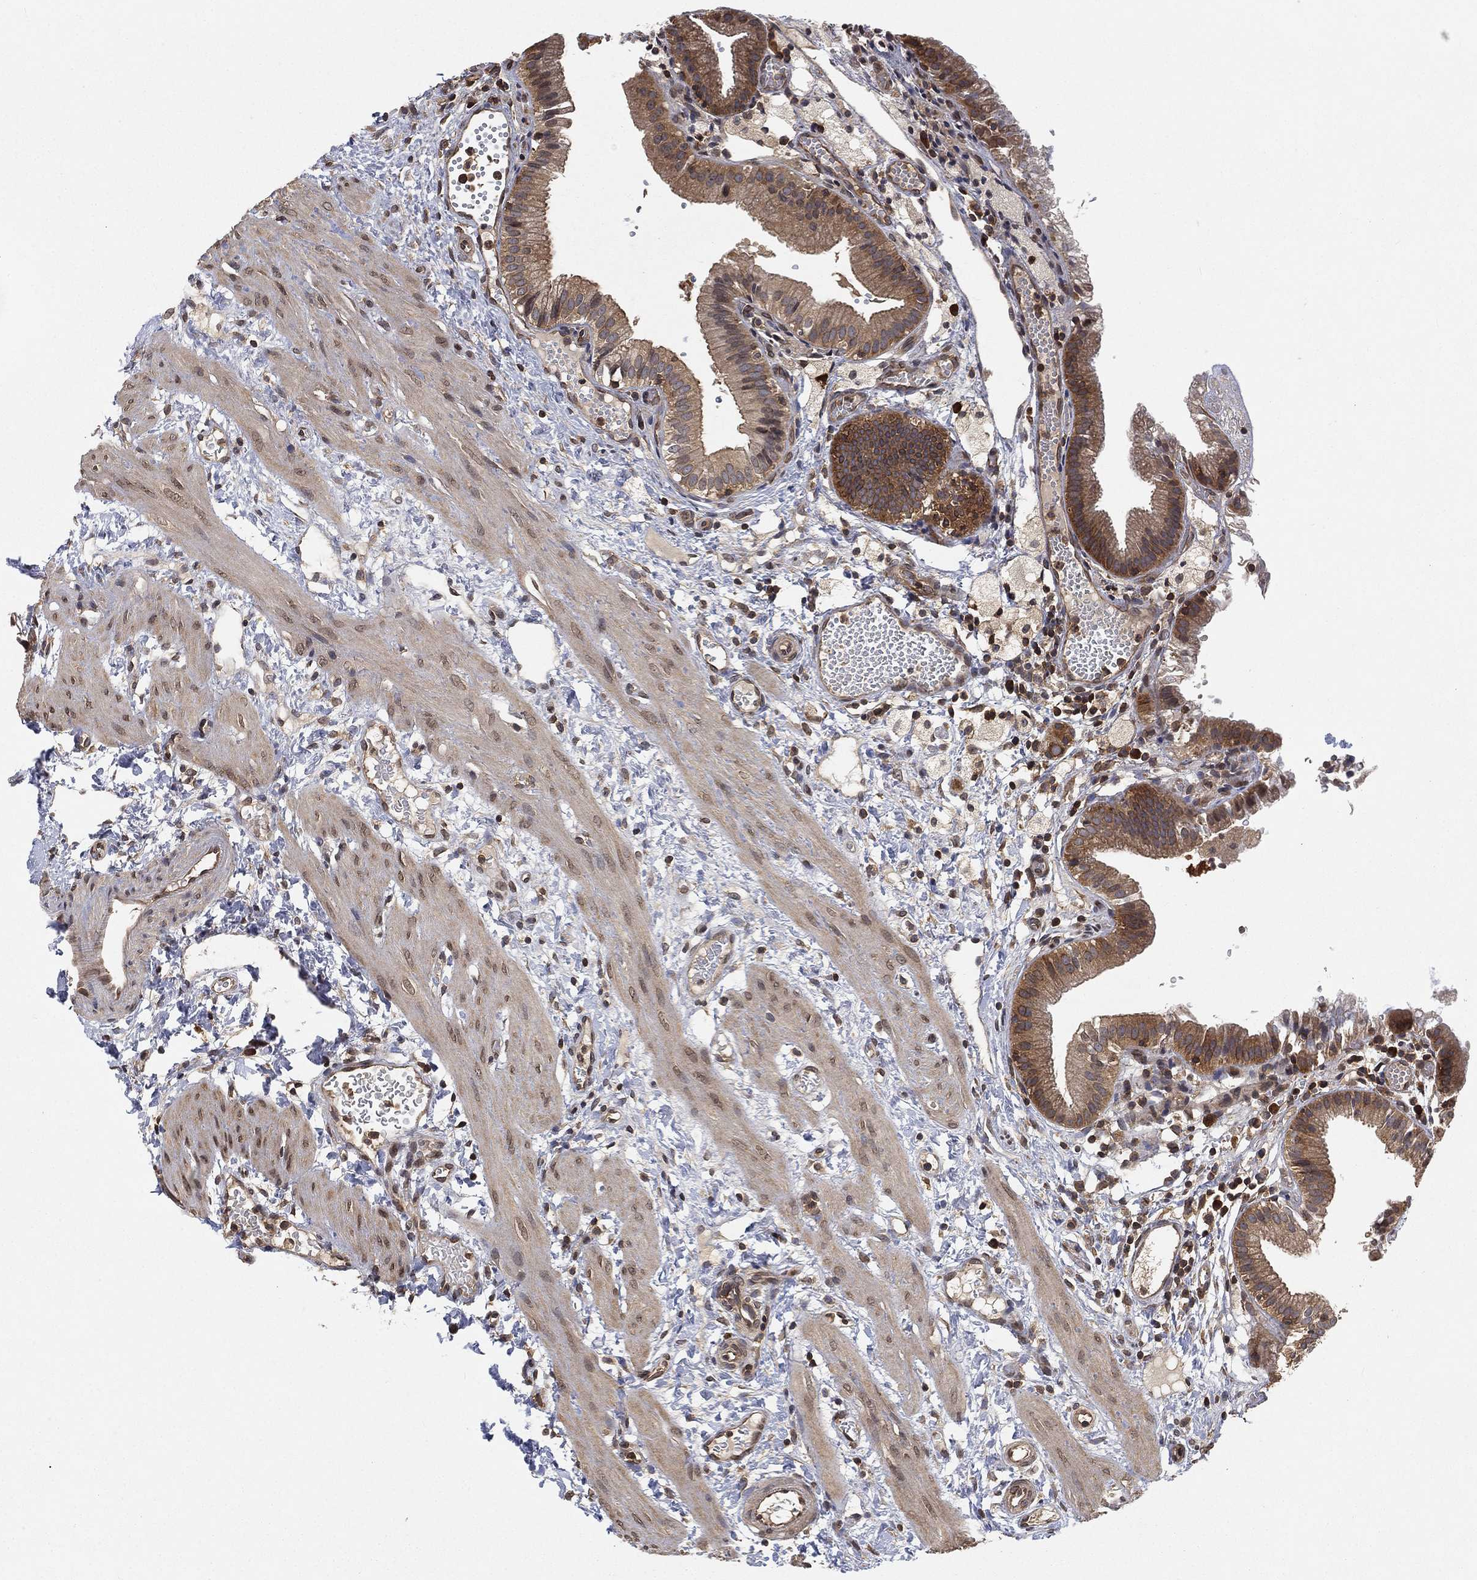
{"staining": {"intensity": "moderate", "quantity": "25%-75%", "location": "cytoplasmic/membranous"}, "tissue": "gallbladder", "cell_type": "Glandular cells", "image_type": "normal", "snomed": [{"axis": "morphology", "description": "Normal tissue, NOS"}, {"axis": "topography", "description": "Gallbladder"}], "caption": "Protein analysis of normal gallbladder displays moderate cytoplasmic/membranous positivity in approximately 25%-75% of glandular cells.", "gene": "UBA5", "patient": {"sex": "female", "age": 24}}